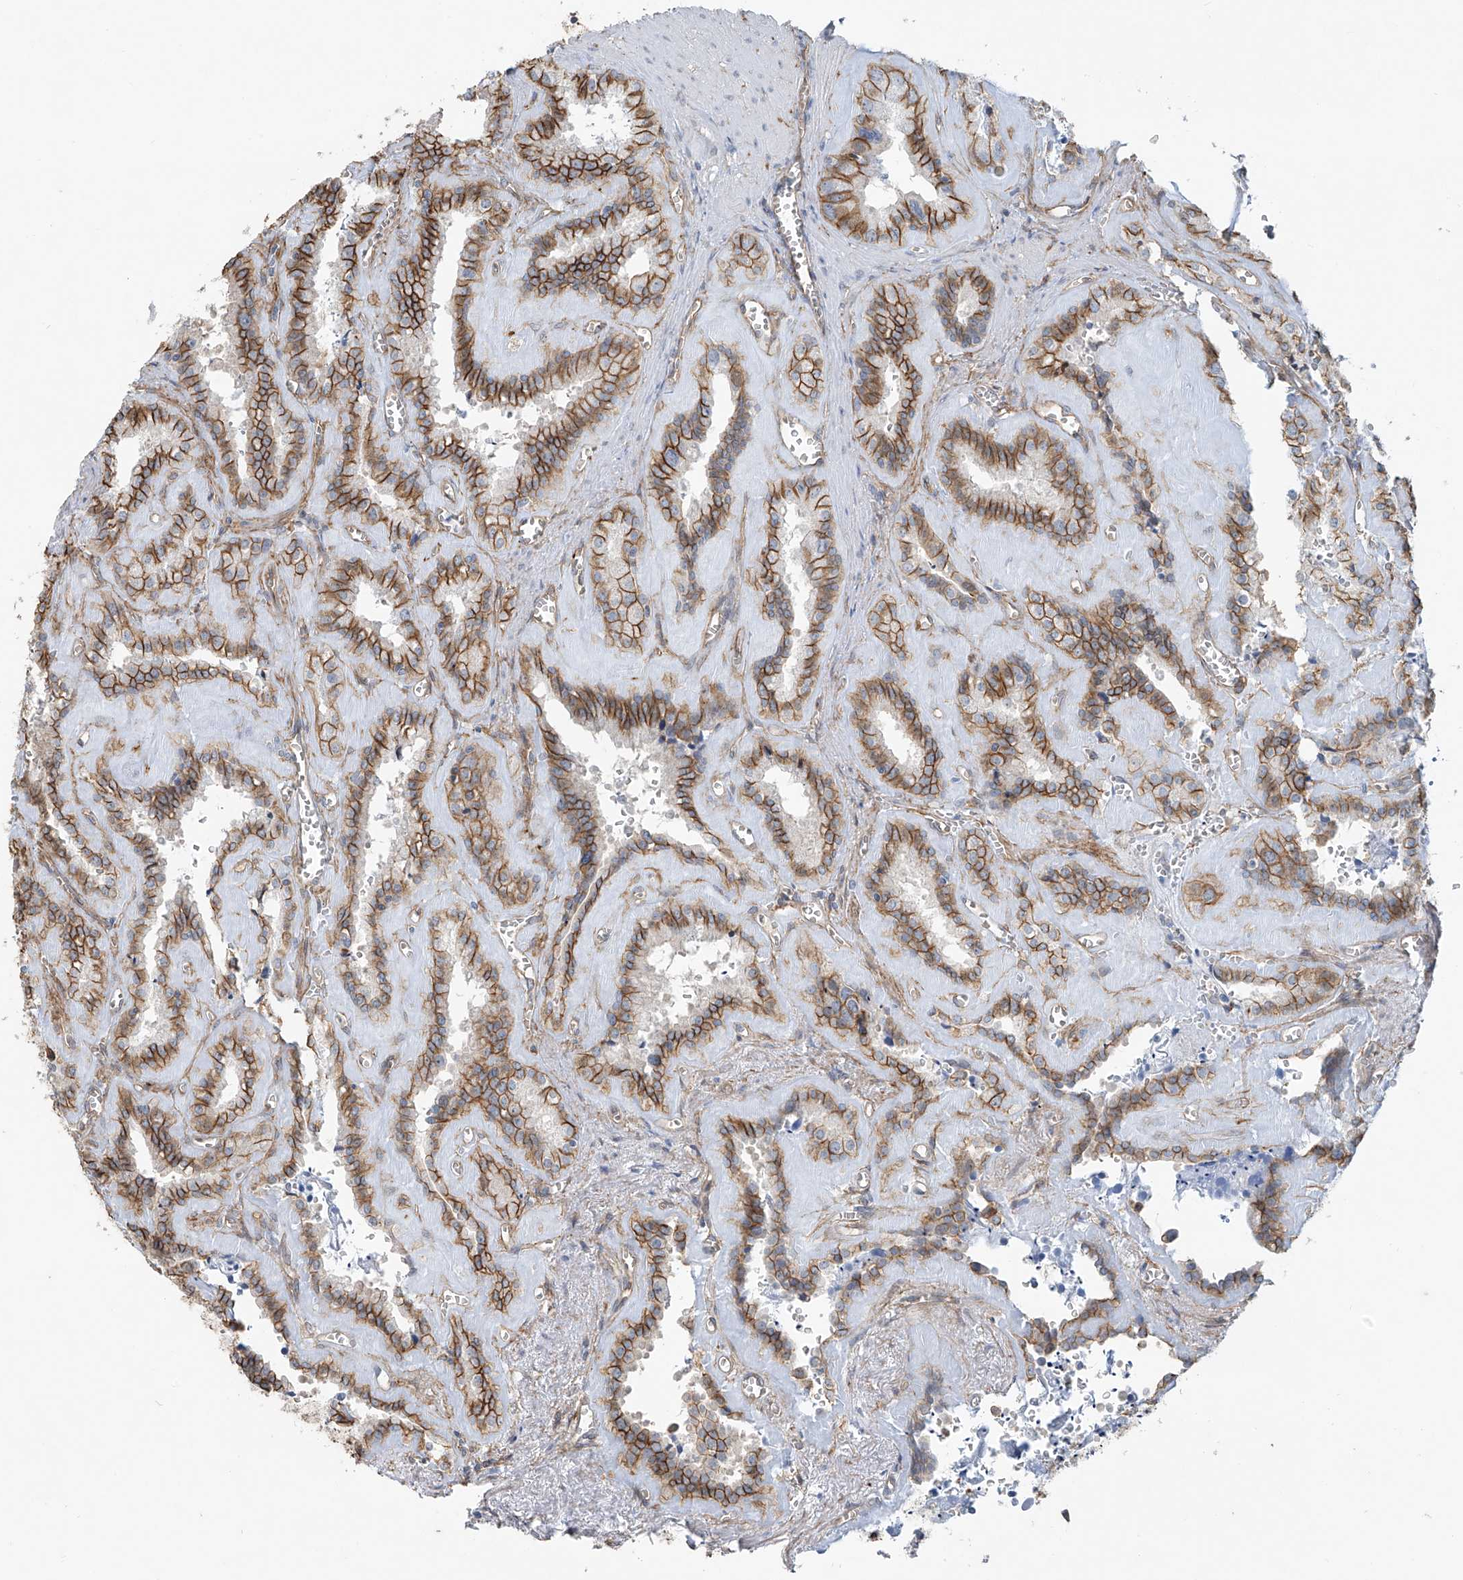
{"staining": {"intensity": "moderate", "quantity": ">75%", "location": "cytoplasmic/membranous"}, "tissue": "seminal vesicle", "cell_type": "Glandular cells", "image_type": "normal", "snomed": [{"axis": "morphology", "description": "Normal tissue, NOS"}, {"axis": "topography", "description": "Prostate"}, {"axis": "topography", "description": "Seminal veicle"}], "caption": "Immunohistochemistry of unremarkable human seminal vesicle displays medium levels of moderate cytoplasmic/membranous expression in about >75% of glandular cells.", "gene": "TUBE1", "patient": {"sex": "male", "age": 59}}